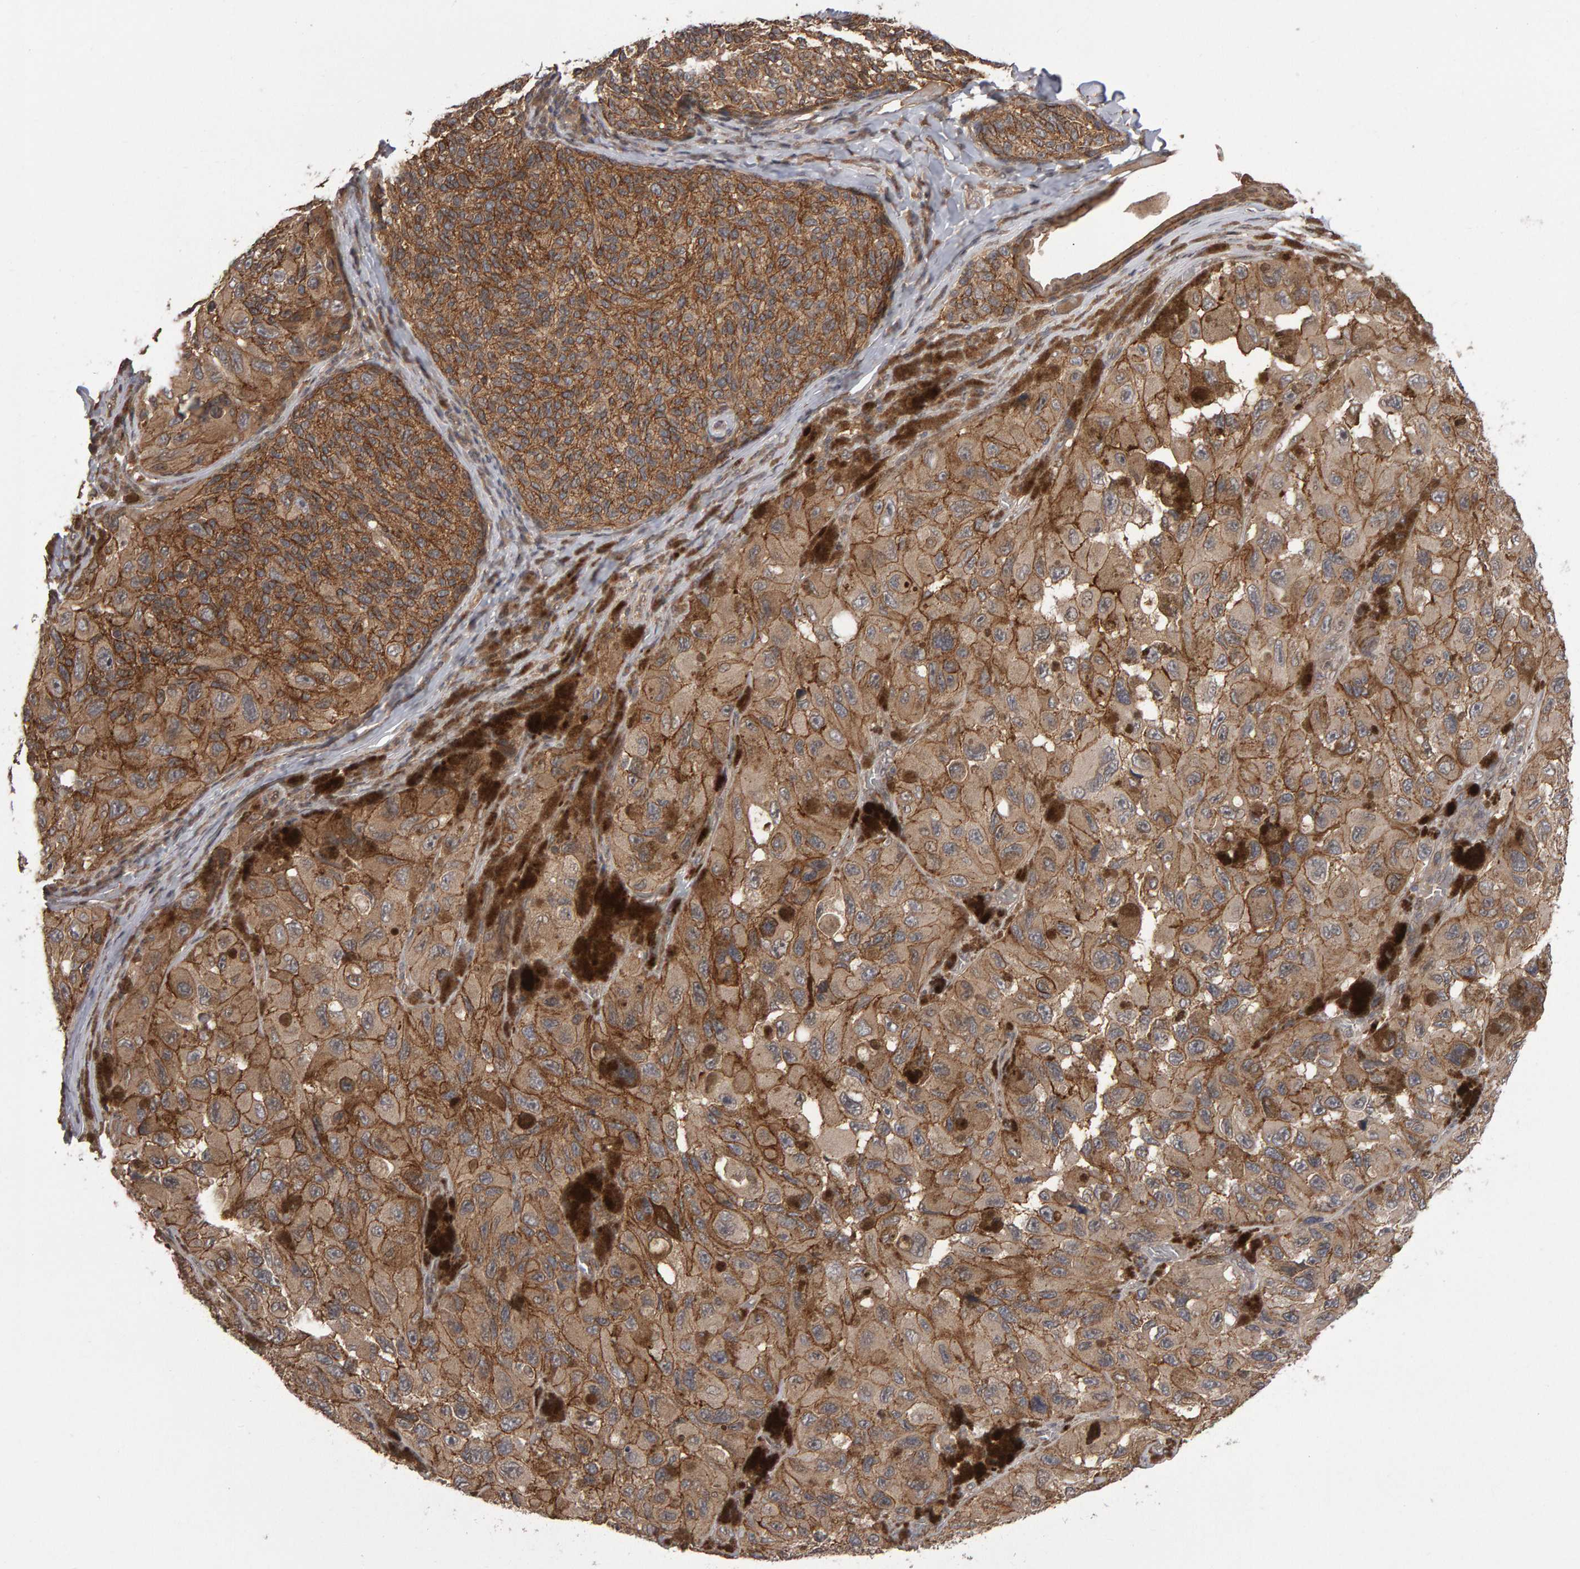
{"staining": {"intensity": "moderate", "quantity": ">75%", "location": "cytoplasmic/membranous"}, "tissue": "melanoma", "cell_type": "Tumor cells", "image_type": "cancer", "snomed": [{"axis": "morphology", "description": "Malignant melanoma, NOS"}, {"axis": "topography", "description": "Skin"}], "caption": "Human malignant melanoma stained with a protein marker shows moderate staining in tumor cells.", "gene": "SCRIB", "patient": {"sex": "female", "age": 73}}